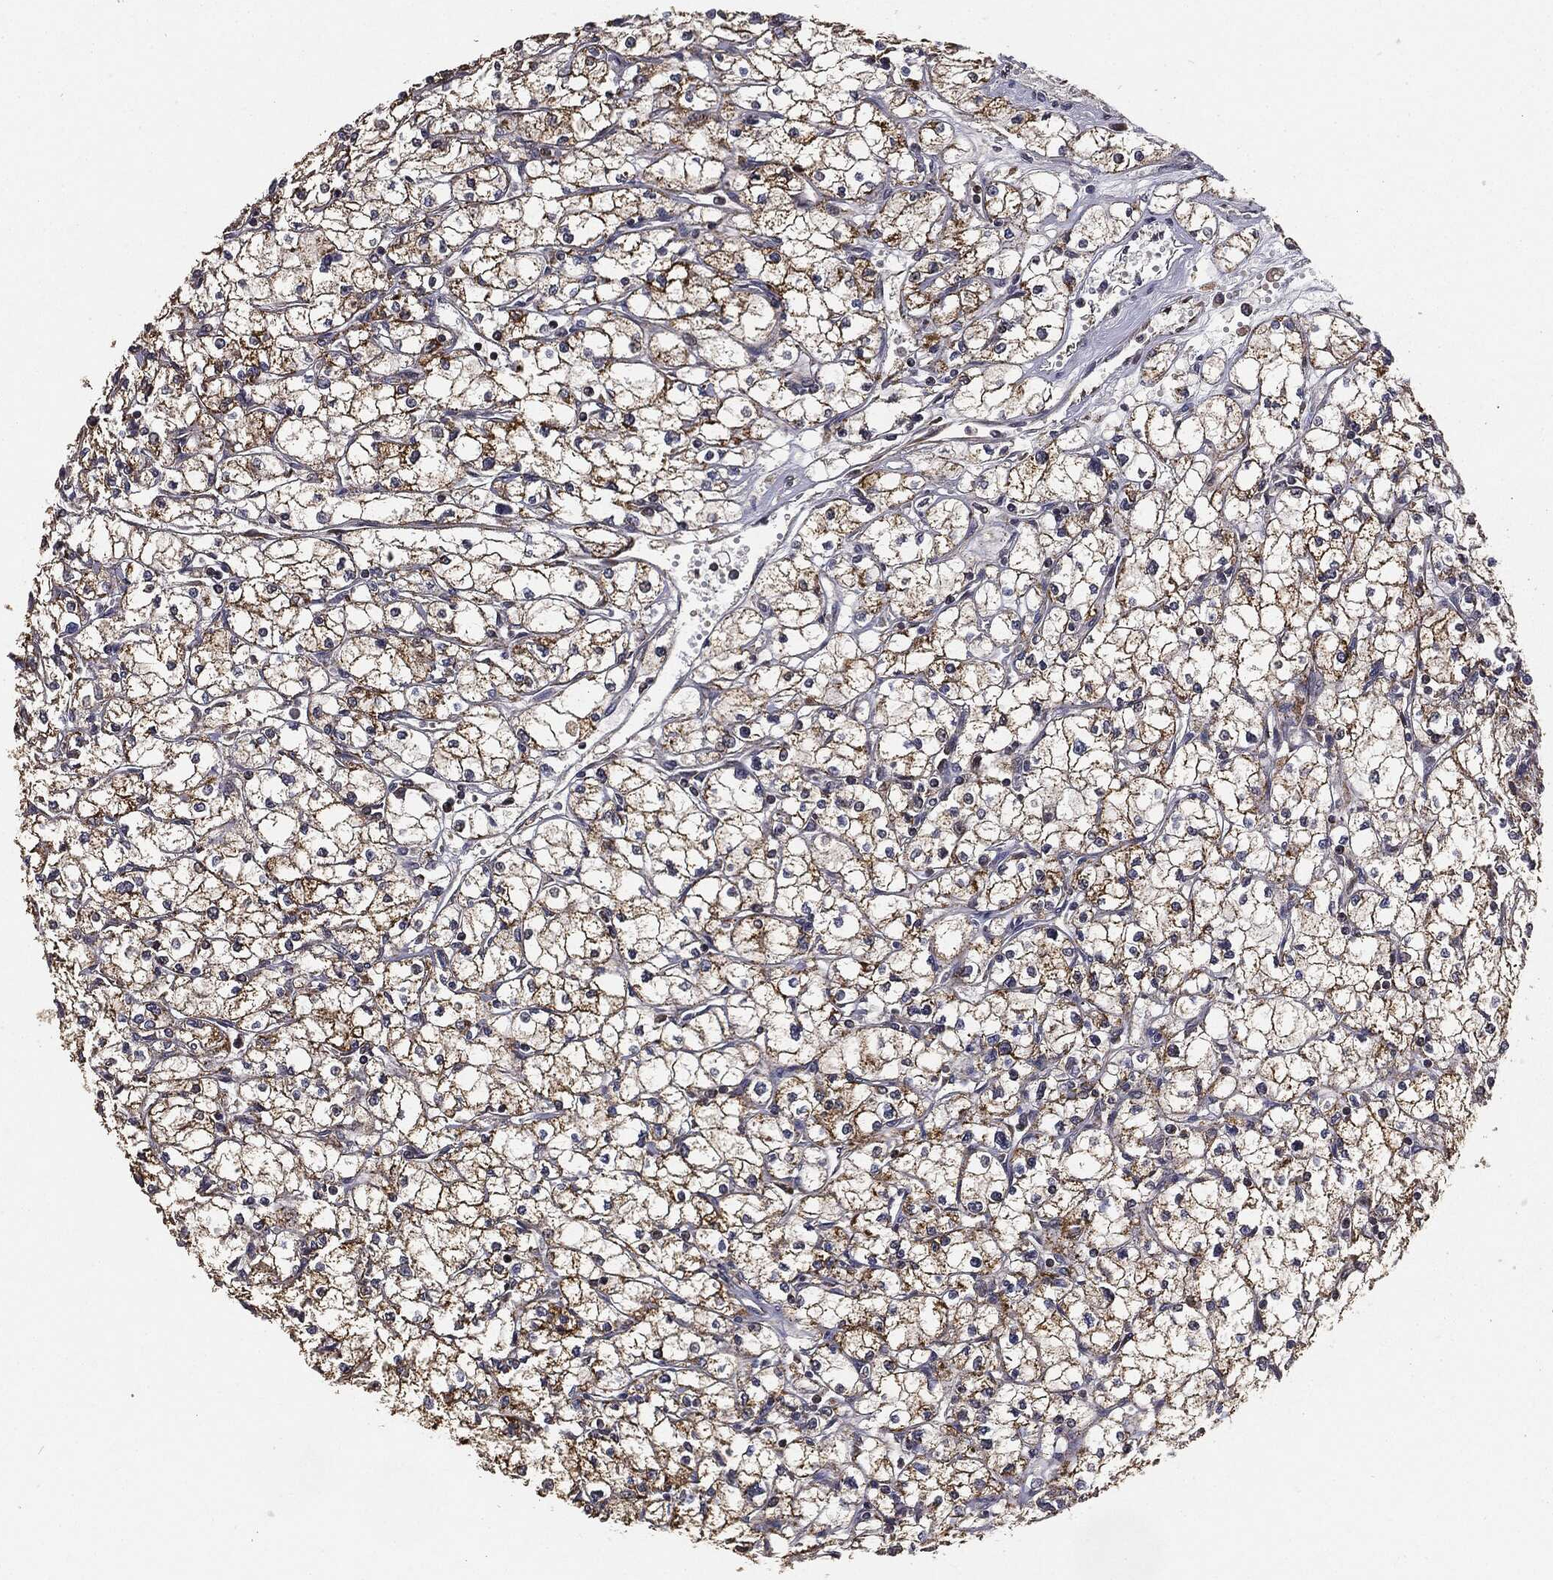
{"staining": {"intensity": "moderate", "quantity": ">75%", "location": "cytoplasmic/membranous"}, "tissue": "renal cancer", "cell_type": "Tumor cells", "image_type": "cancer", "snomed": [{"axis": "morphology", "description": "Adenocarcinoma, NOS"}, {"axis": "topography", "description": "Kidney"}], "caption": "An immunohistochemistry (IHC) image of neoplastic tissue is shown. Protein staining in brown highlights moderate cytoplasmic/membranous positivity in renal cancer (adenocarcinoma) within tumor cells.", "gene": "MIER2", "patient": {"sex": "male", "age": 67}}